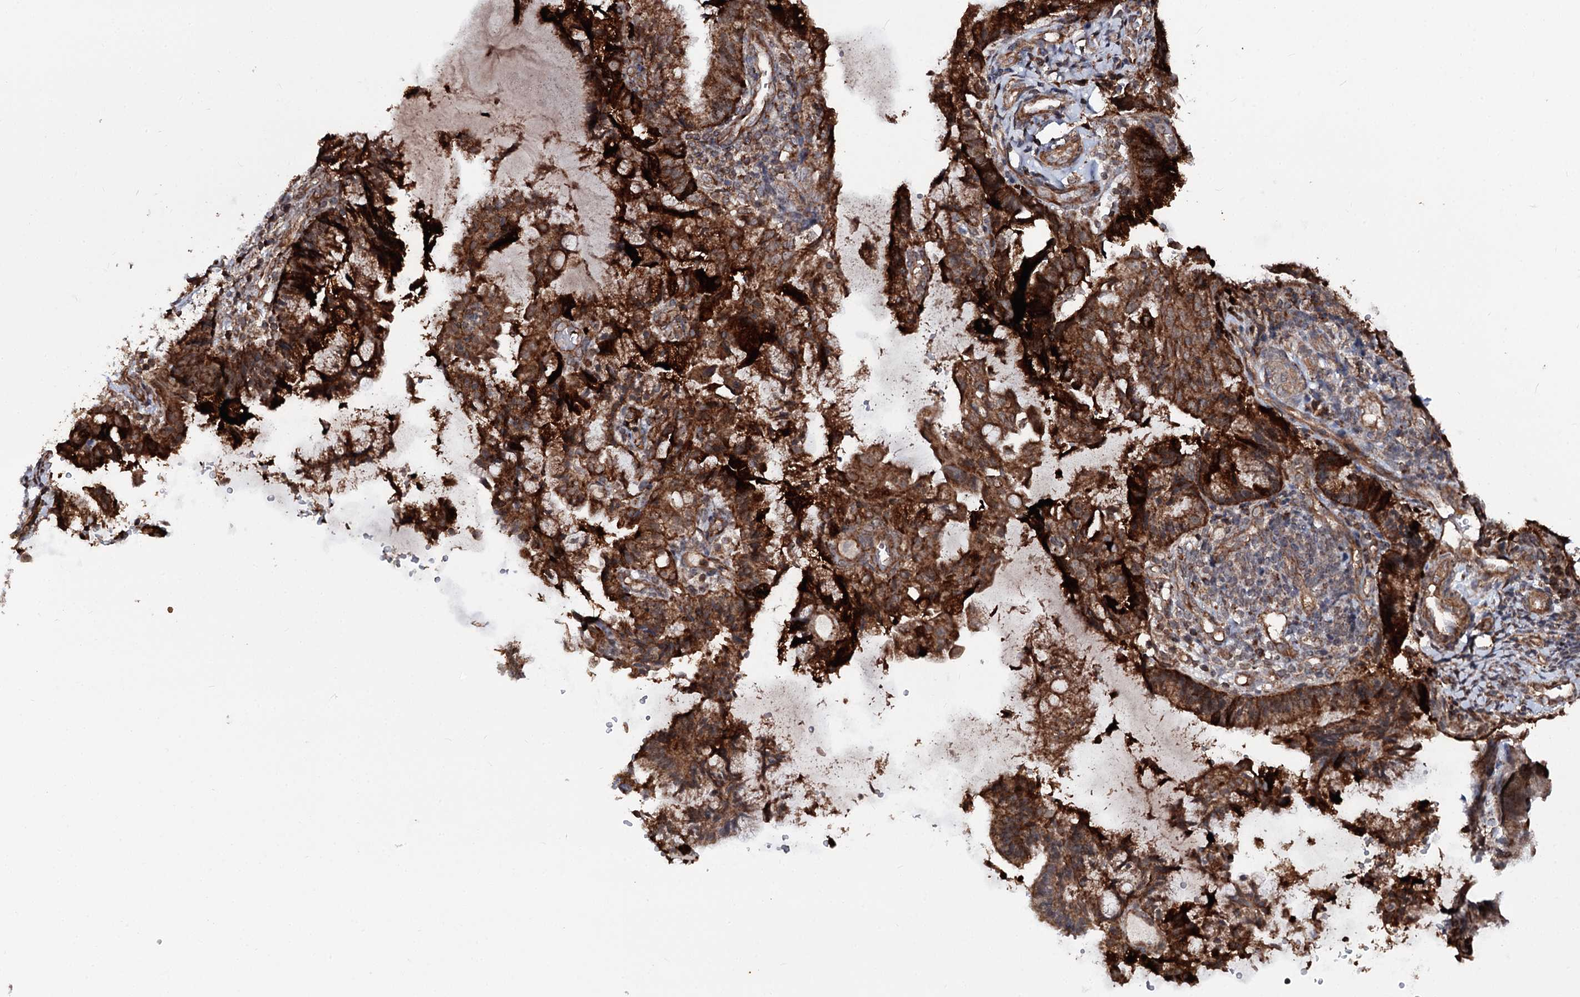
{"staining": {"intensity": "strong", "quantity": ">75%", "location": "cytoplasmic/membranous"}, "tissue": "endometrial cancer", "cell_type": "Tumor cells", "image_type": "cancer", "snomed": [{"axis": "morphology", "description": "Adenocarcinoma, NOS"}, {"axis": "topography", "description": "Endometrium"}], "caption": "A high amount of strong cytoplasmic/membranous positivity is identified in approximately >75% of tumor cells in endometrial adenocarcinoma tissue.", "gene": "FGFR1OP2", "patient": {"sex": "female", "age": 86}}